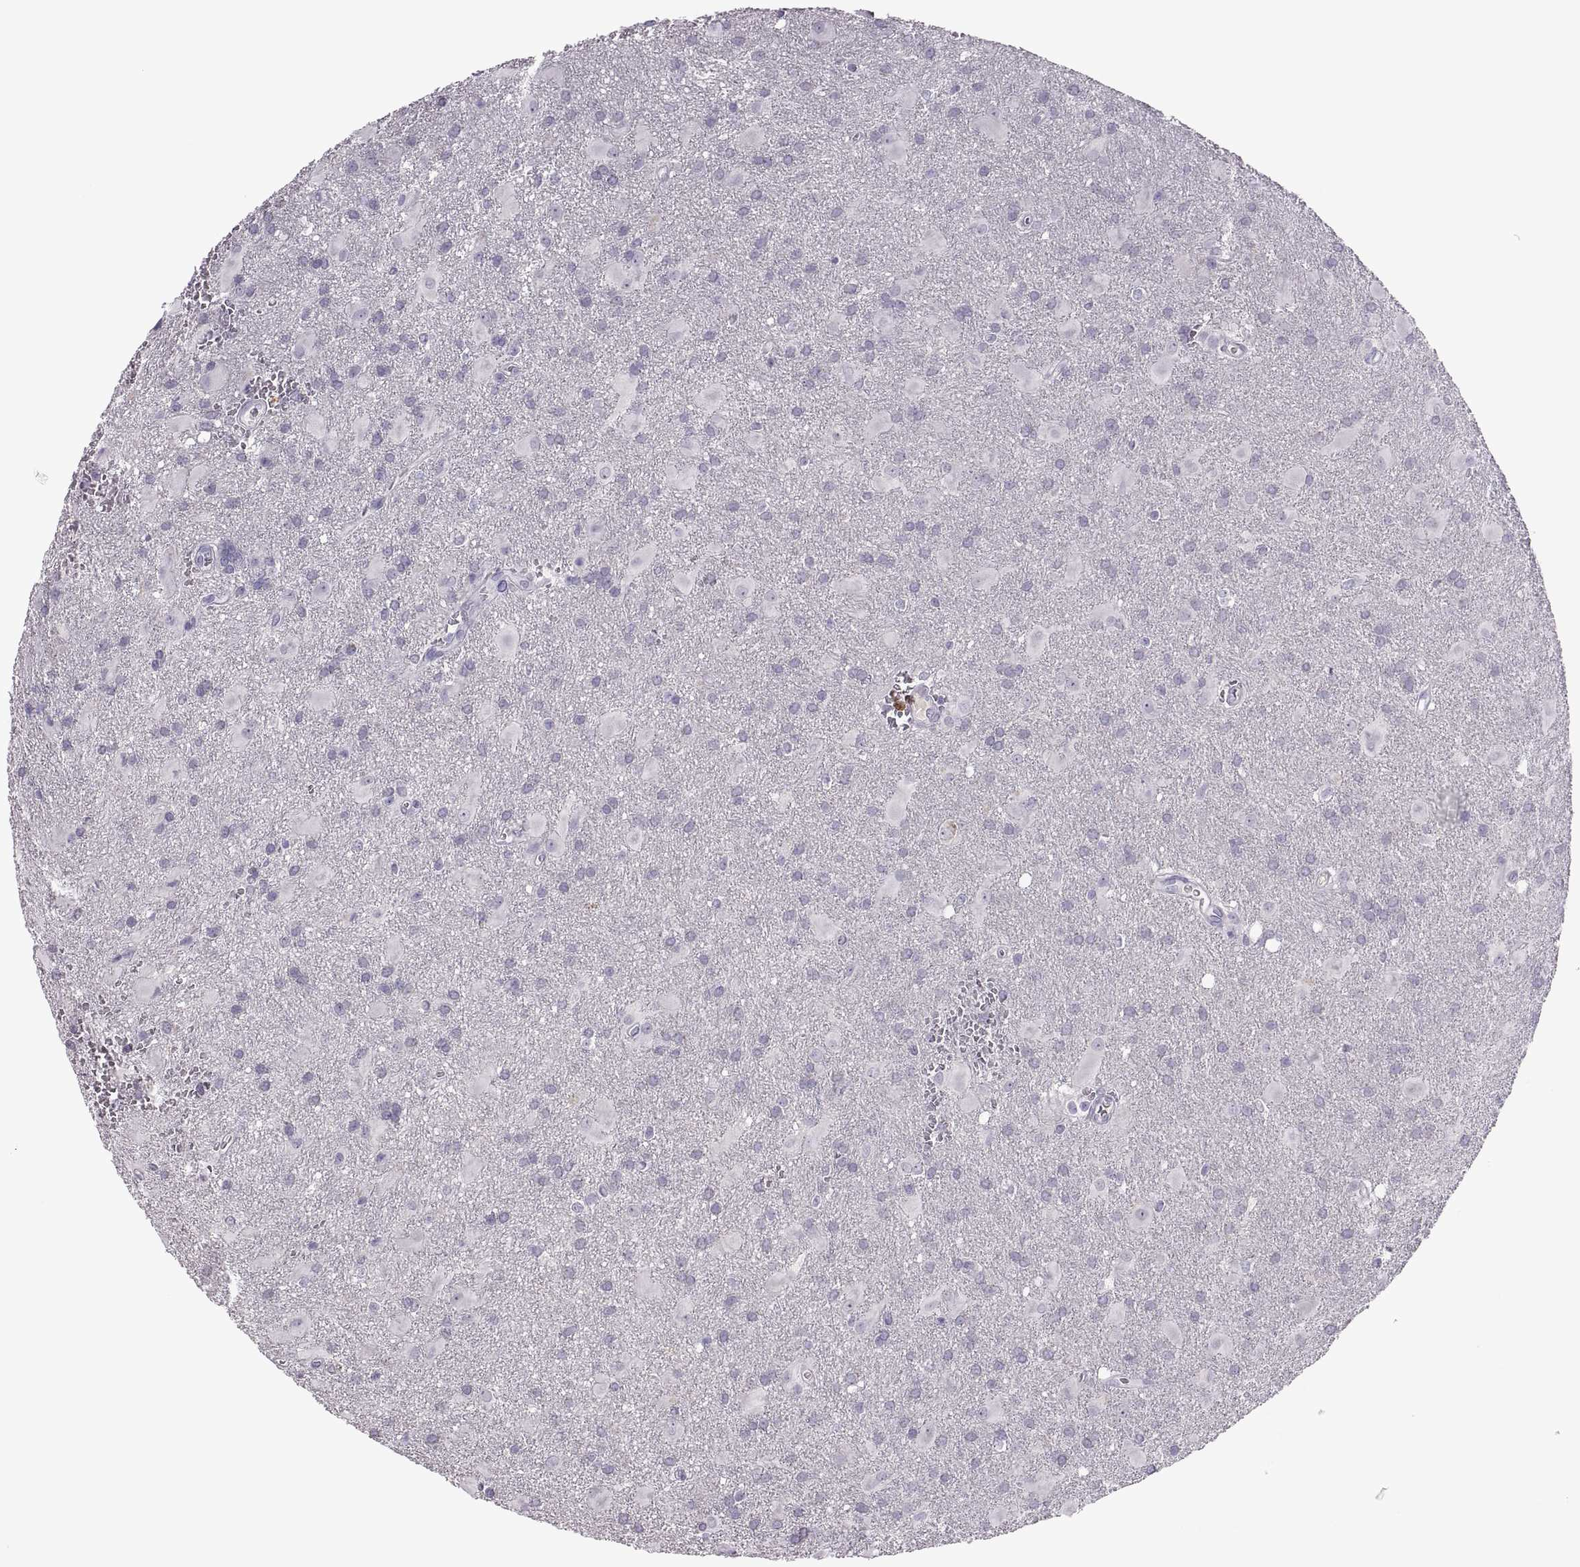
{"staining": {"intensity": "negative", "quantity": "none", "location": "none"}, "tissue": "glioma", "cell_type": "Tumor cells", "image_type": "cancer", "snomed": [{"axis": "morphology", "description": "Glioma, malignant, Low grade"}, {"axis": "topography", "description": "Brain"}], "caption": "Immunohistochemical staining of human malignant glioma (low-grade) displays no significant positivity in tumor cells.", "gene": "TBX19", "patient": {"sex": "male", "age": 58}}